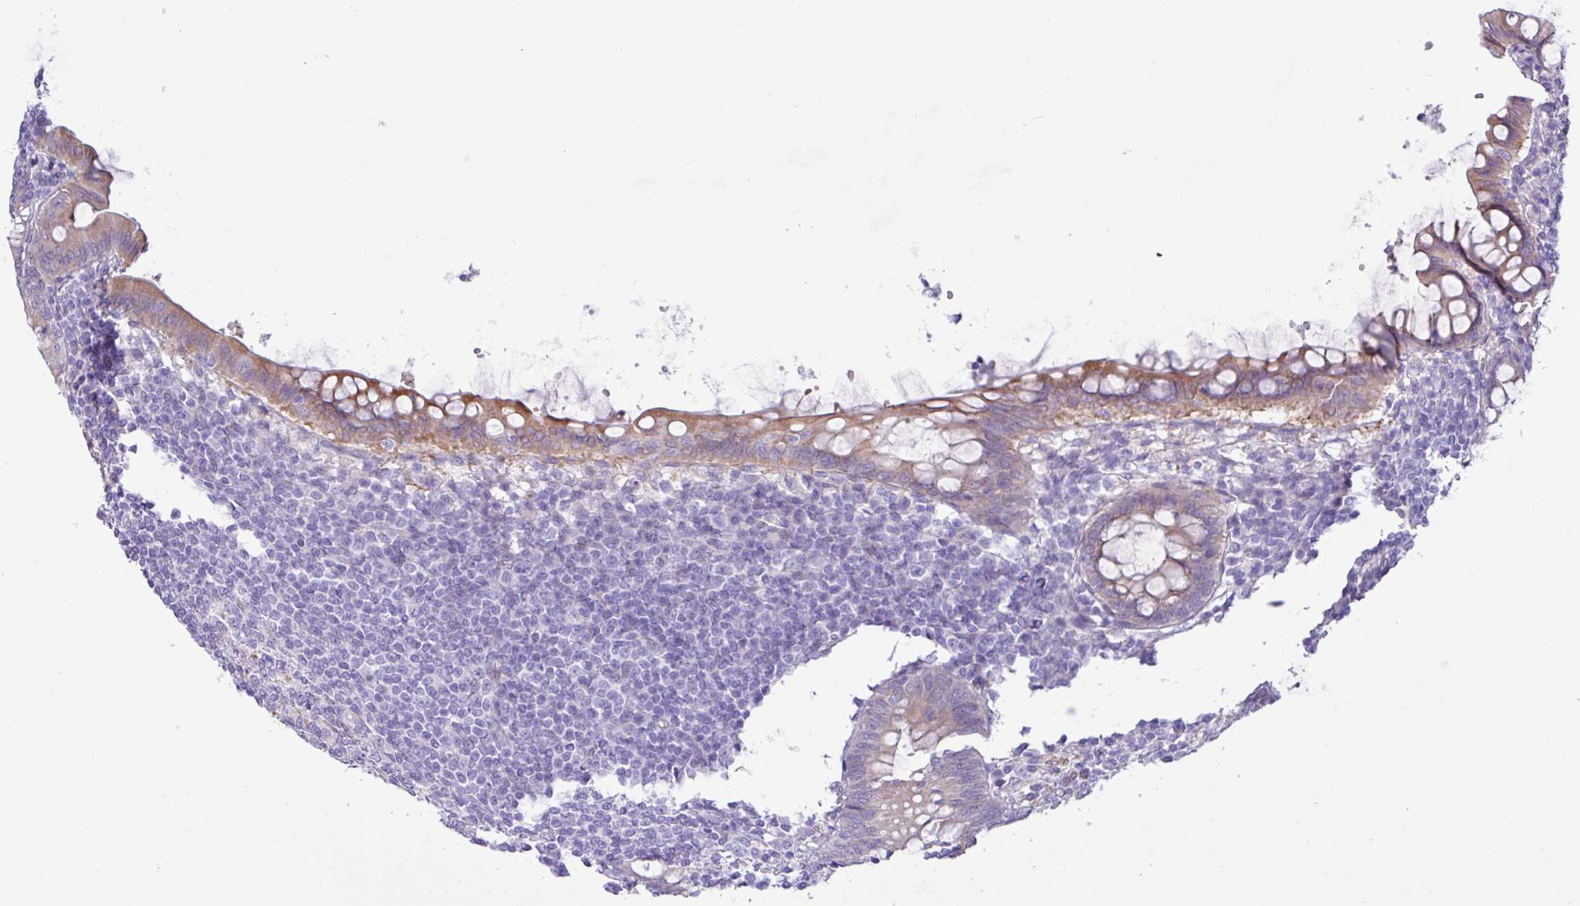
{"staining": {"intensity": "moderate", "quantity": "25%-75%", "location": "cytoplasmic/membranous"}, "tissue": "appendix", "cell_type": "Glandular cells", "image_type": "normal", "snomed": [{"axis": "morphology", "description": "Normal tissue, NOS"}, {"axis": "topography", "description": "Appendix"}], "caption": "IHC of normal appendix reveals medium levels of moderate cytoplasmic/membranous staining in about 25%-75% of glandular cells.", "gene": "SLC38A1", "patient": {"sex": "male", "age": 83}}